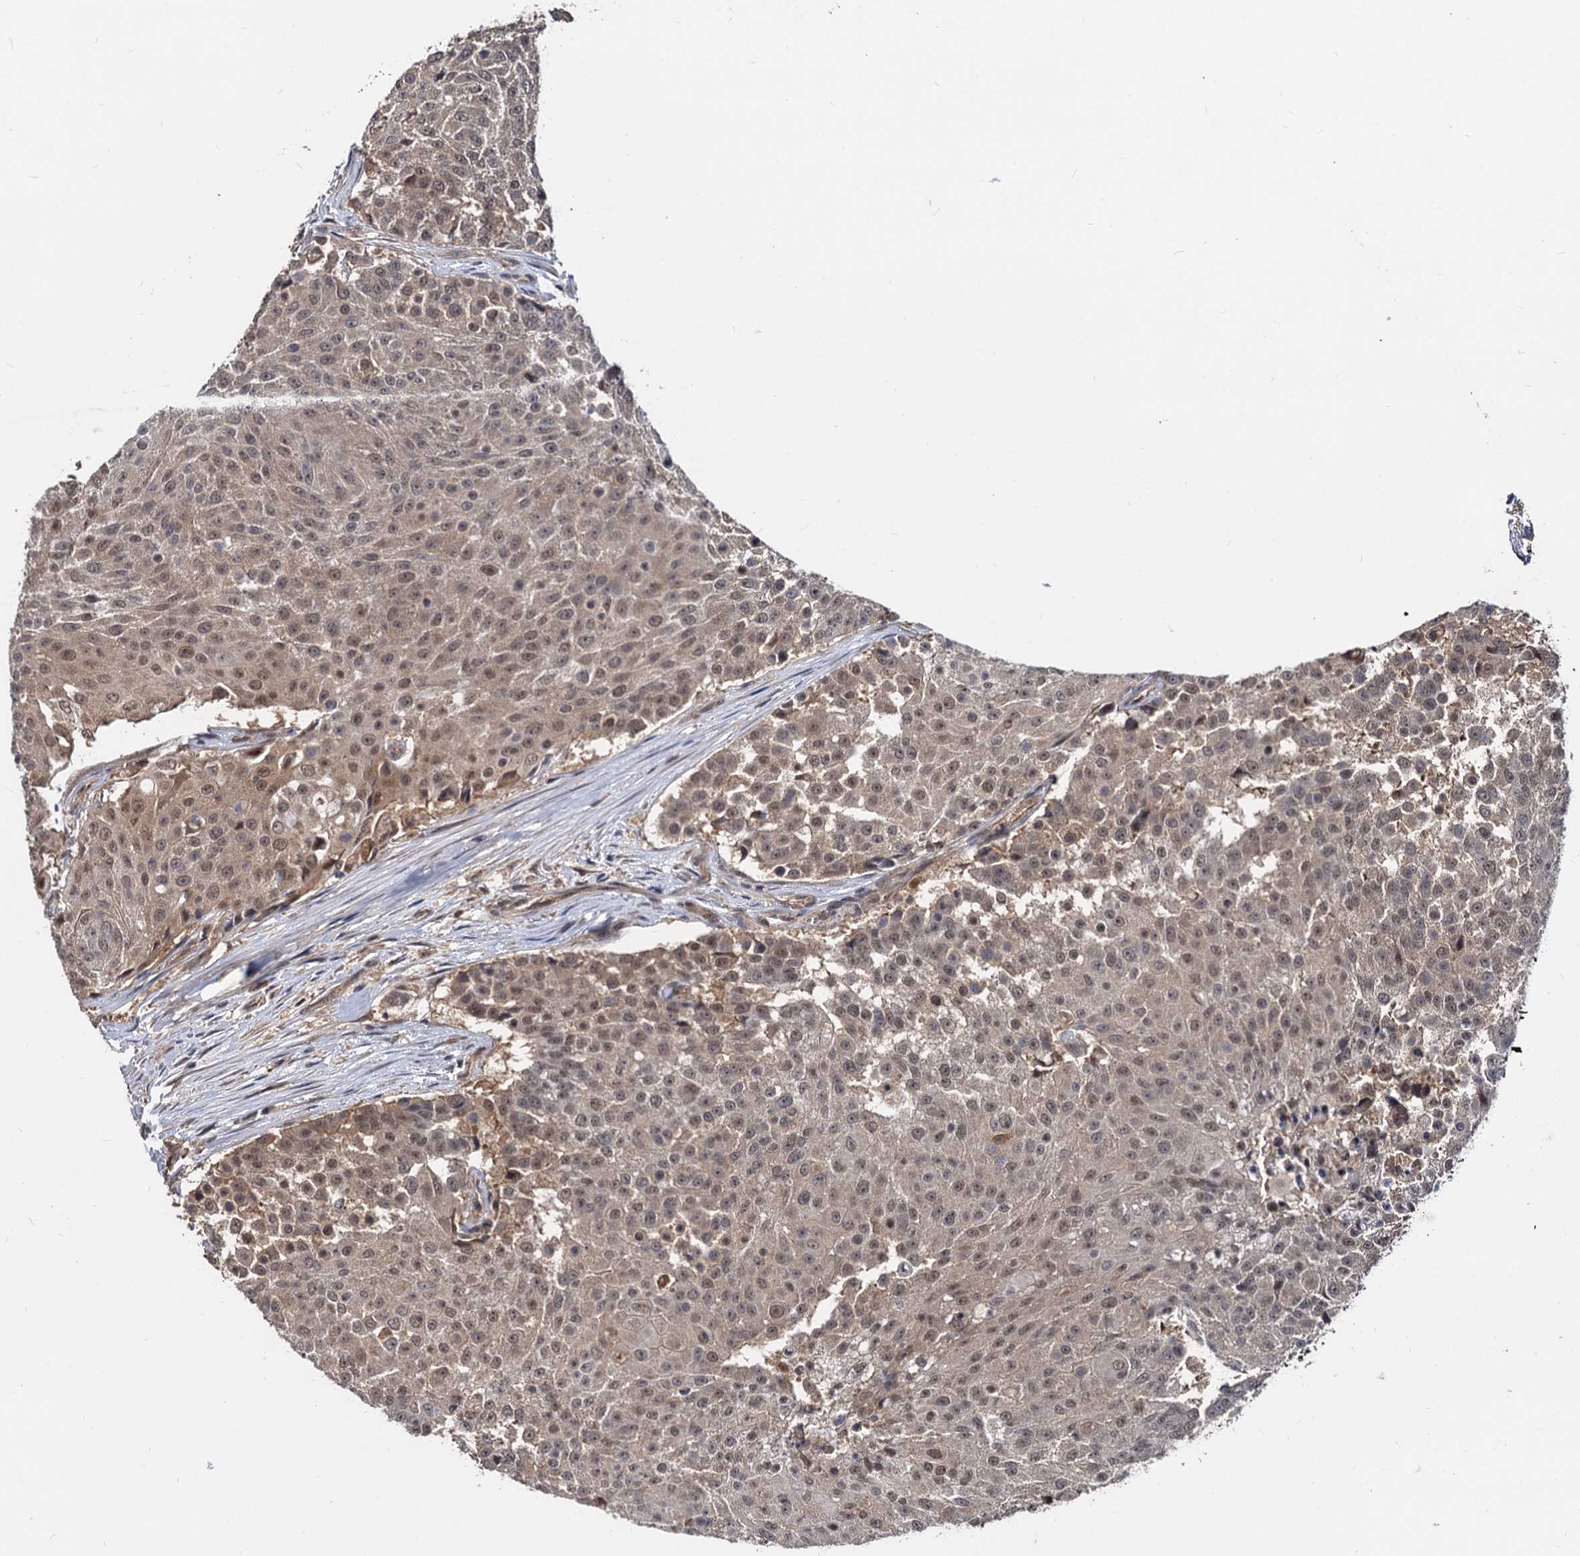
{"staining": {"intensity": "weak", "quantity": ">75%", "location": "cytoplasmic/membranous,nuclear"}, "tissue": "urothelial cancer", "cell_type": "Tumor cells", "image_type": "cancer", "snomed": [{"axis": "morphology", "description": "Urothelial carcinoma, High grade"}, {"axis": "topography", "description": "Urinary bladder"}], "caption": "IHC of urothelial cancer demonstrates low levels of weak cytoplasmic/membranous and nuclear positivity in about >75% of tumor cells. The protein of interest is stained brown, and the nuclei are stained in blue (DAB (3,3'-diaminobenzidine) IHC with brightfield microscopy, high magnification).", "gene": "PSMD4", "patient": {"sex": "female", "age": 63}}